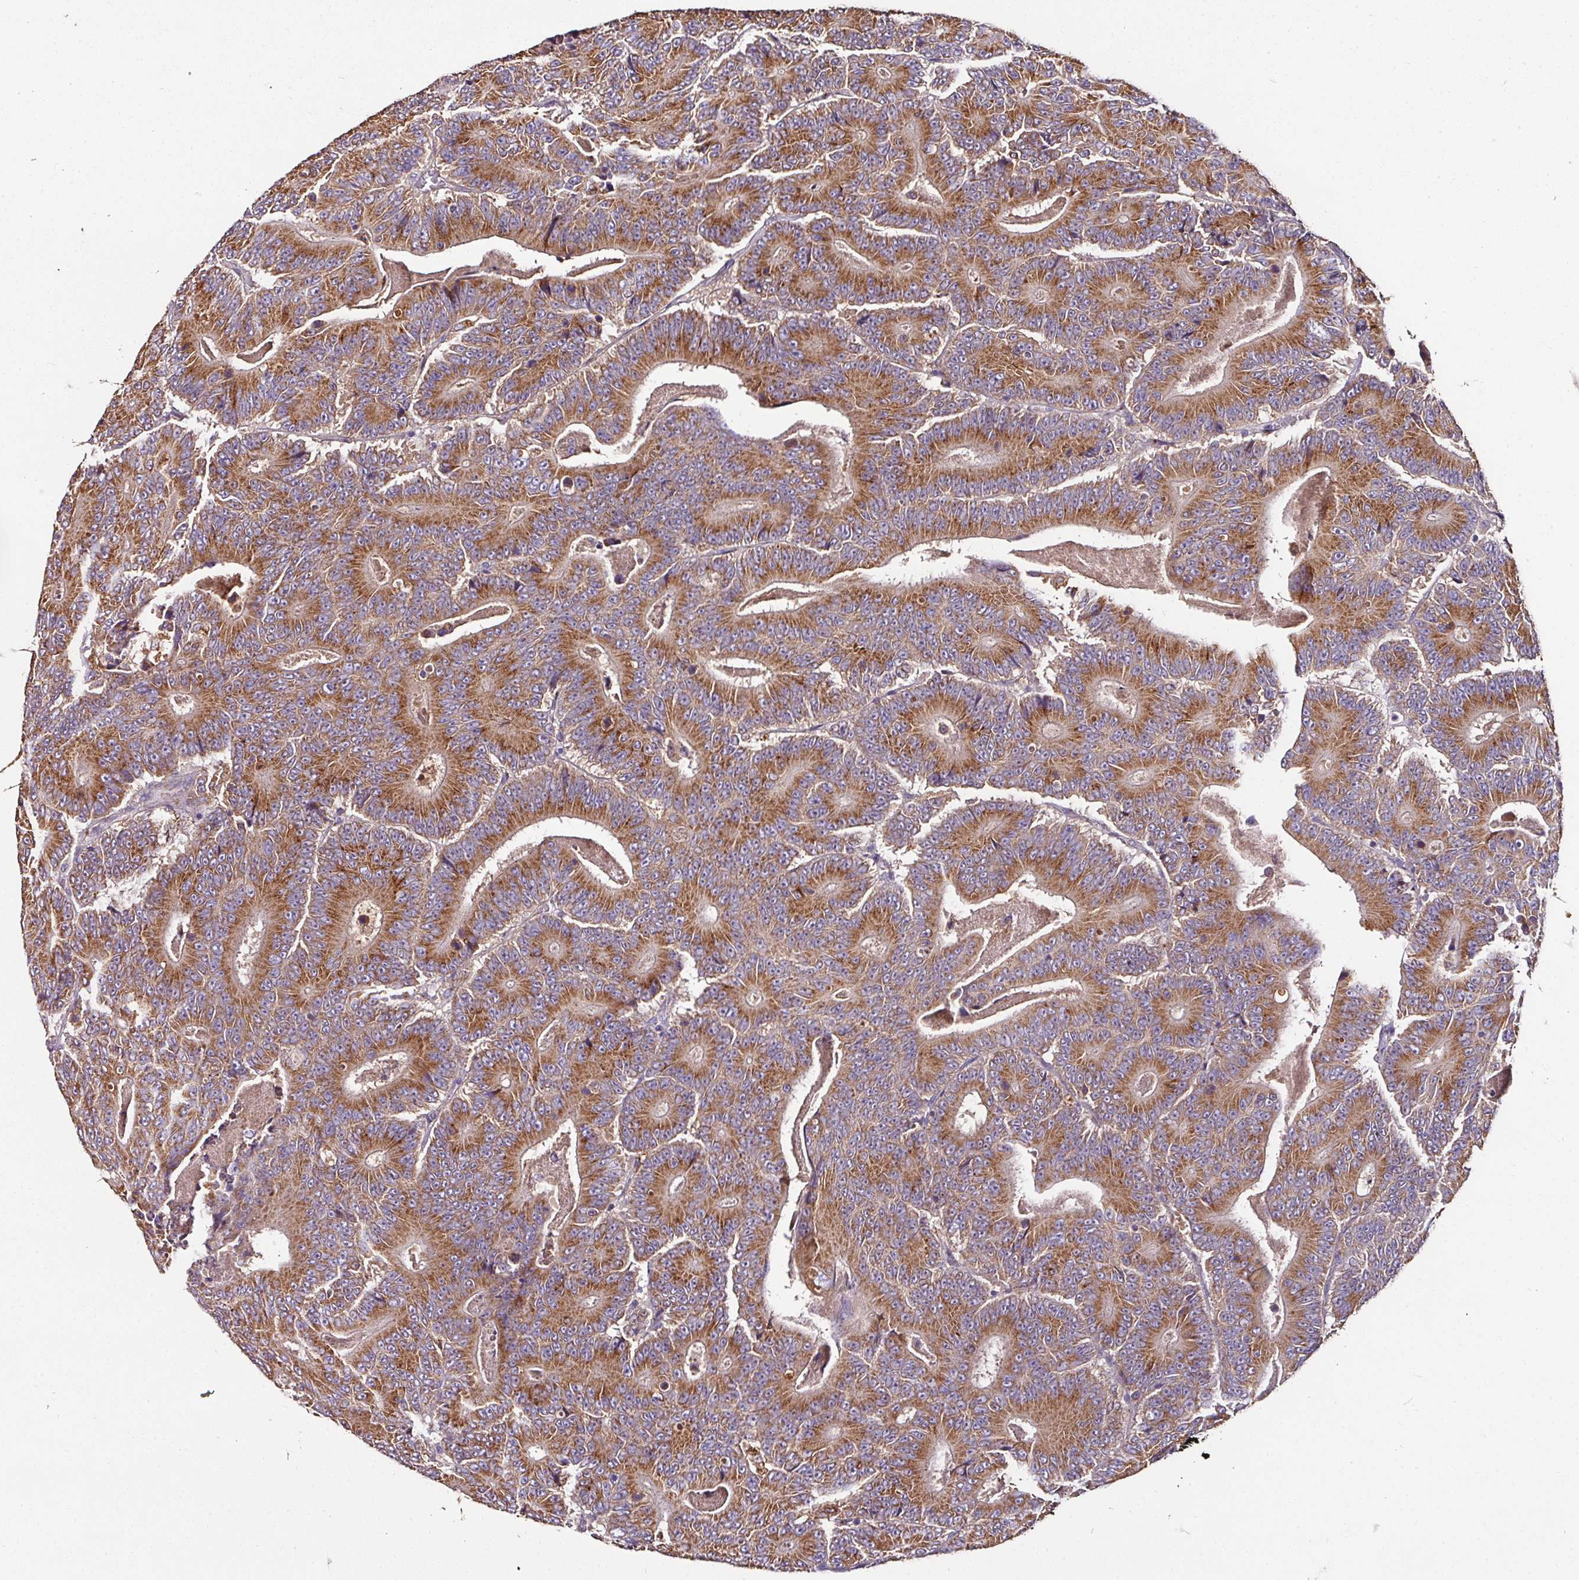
{"staining": {"intensity": "strong", "quantity": ">75%", "location": "cytoplasmic/membranous"}, "tissue": "colorectal cancer", "cell_type": "Tumor cells", "image_type": "cancer", "snomed": [{"axis": "morphology", "description": "Adenocarcinoma, NOS"}, {"axis": "topography", "description": "Colon"}], "caption": "High-power microscopy captured an IHC image of adenocarcinoma (colorectal), revealing strong cytoplasmic/membranous staining in about >75% of tumor cells.", "gene": "CPD", "patient": {"sex": "male", "age": 83}}